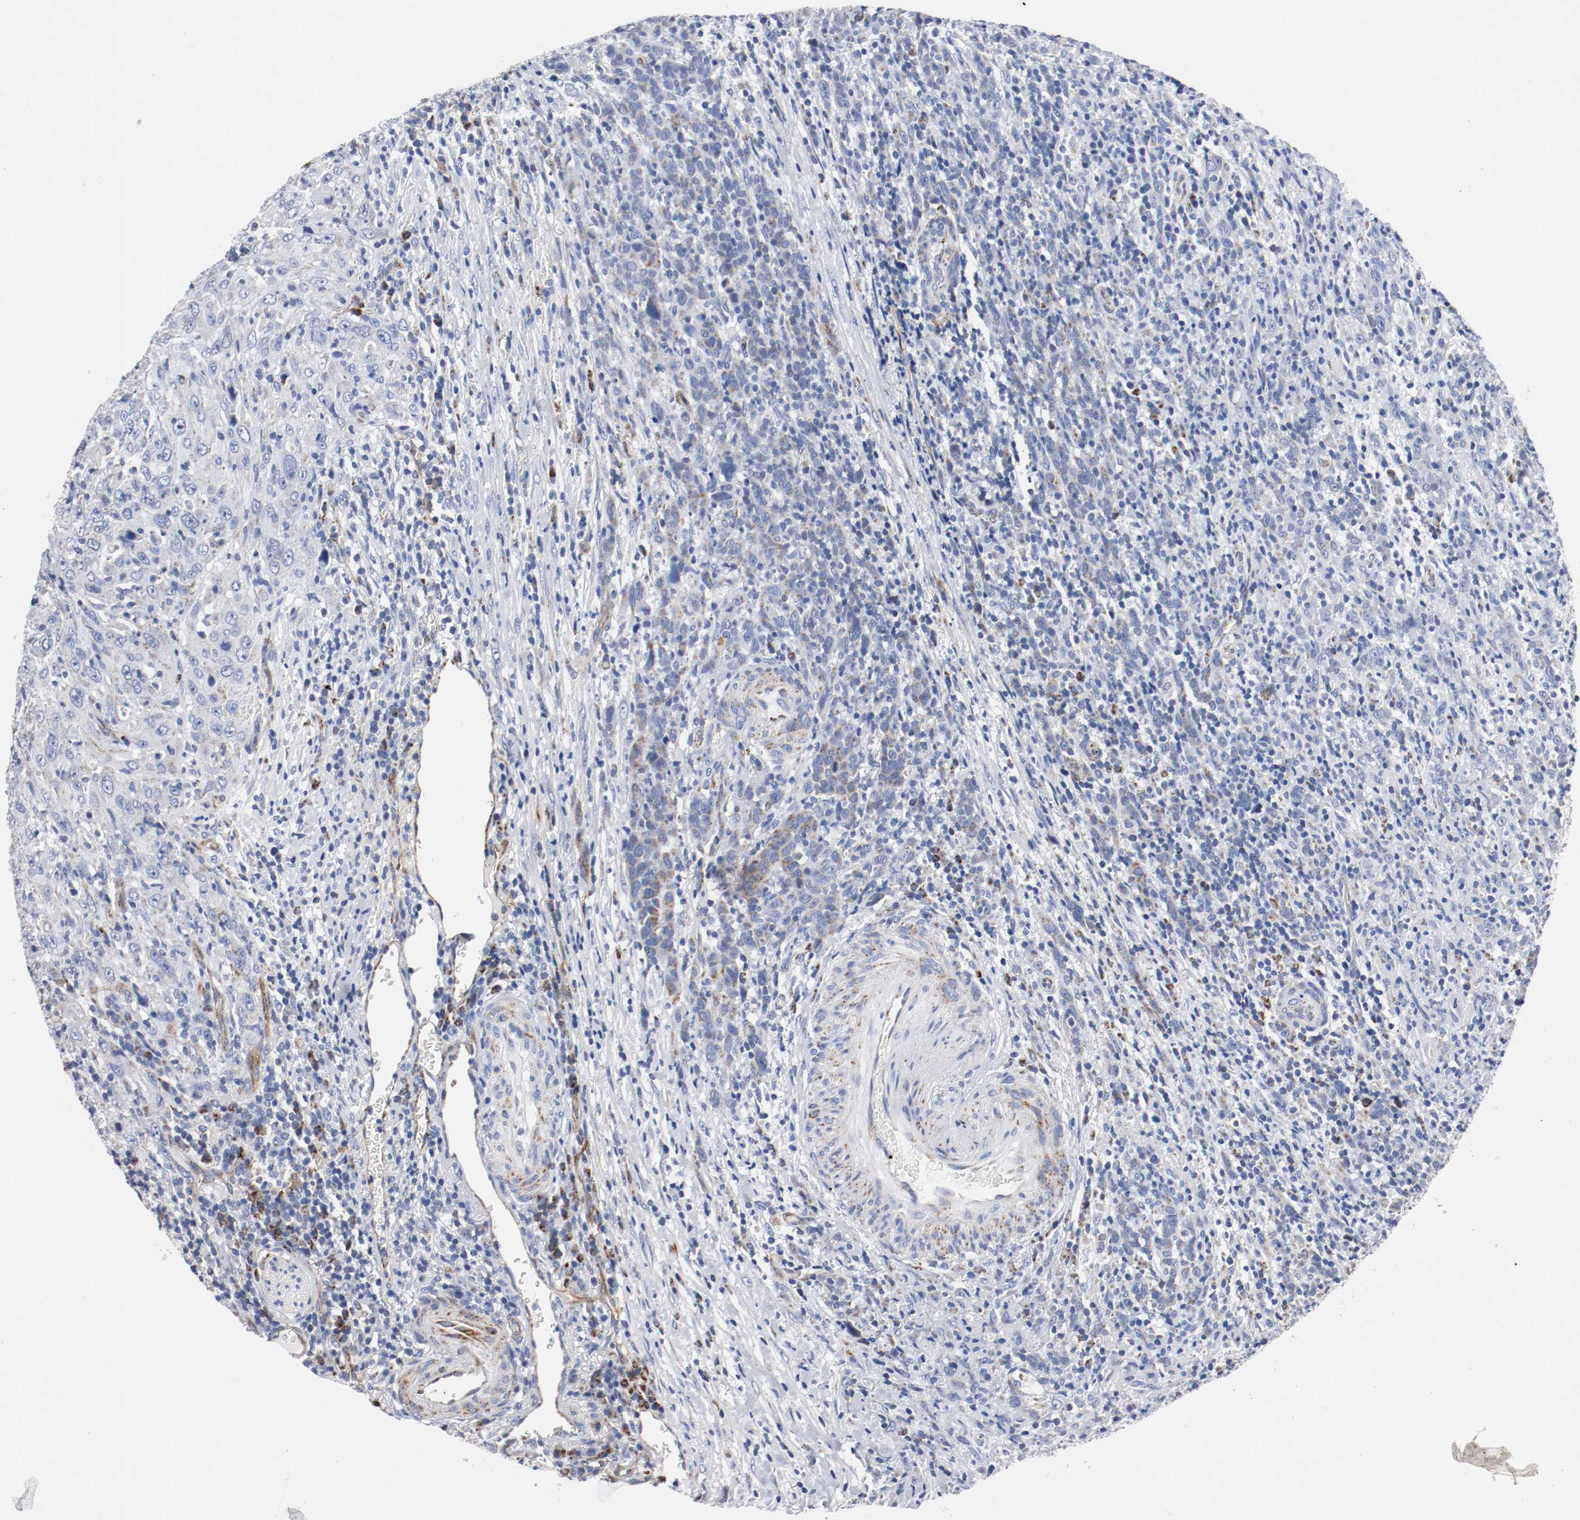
{"staining": {"intensity": "moderate", "quantity": "25%-75%", "location": "cytoplasmic/membranous"}, "tissue": "urothelial cancer", "cell_type": "Tumor cells", "image_type": "cancer", "snomed": [{"axis": "morphology", "description": "Urothelial carcinoma, High grade"}, {"axis": "topography", "description": "Urinary bladder"}], "caption": "Urothelial cancer stained with DAB (3,3'-diaminobenzidine) immunohistochemistry exhibits medium levels of moderate cytoplasmic/membranous staining in about 25%-75% of tumor cells. (DAB (3,3'-diaminobenzidine) IHC, brown staining for protein, blue staining for nuclei).", "gene": "TUBD1", "patient": {"sex": "male", "age": 61}}